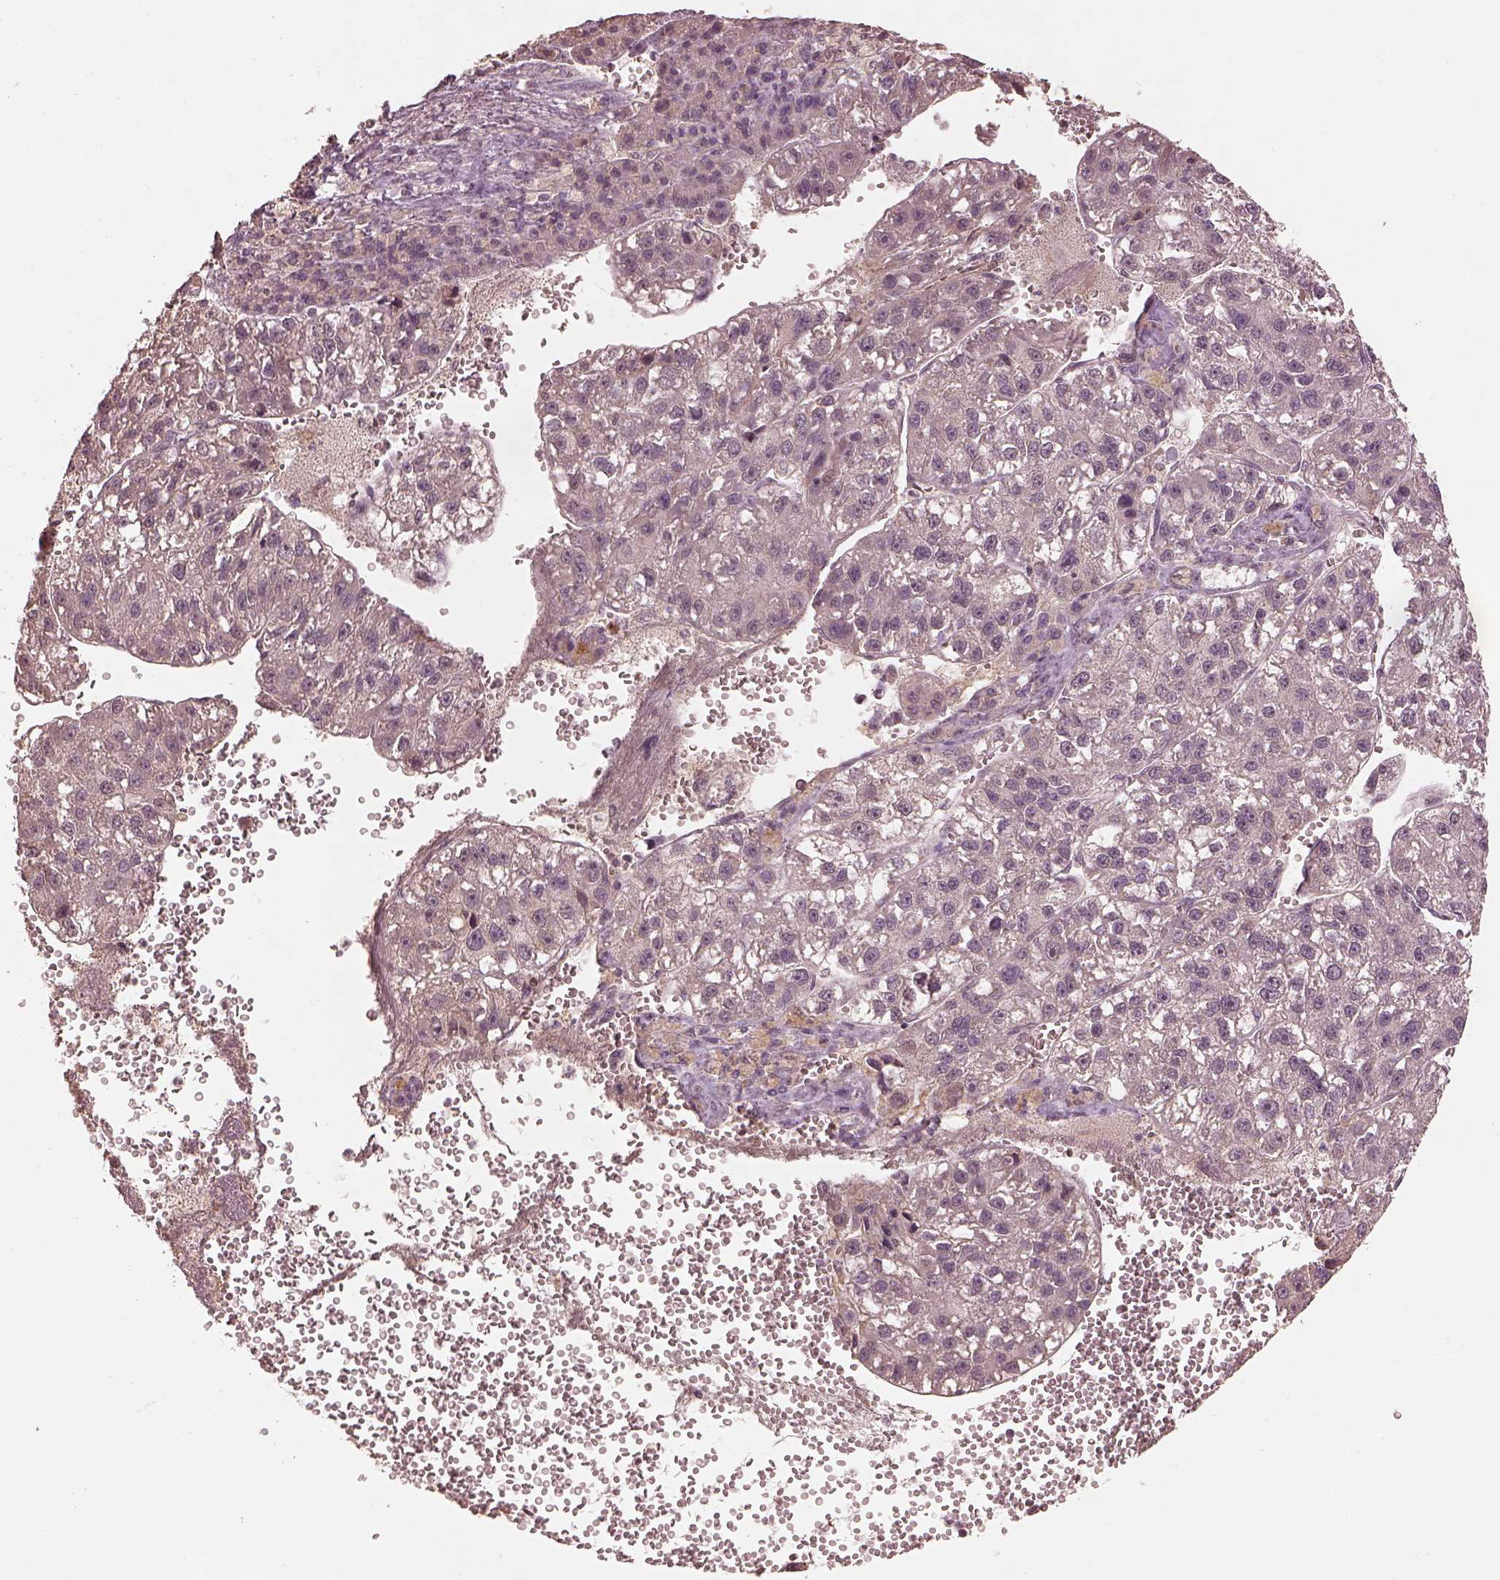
{"staining": {"intensity": "negative", "quantity": "none", "location": "none"}, "tissue": "liver cancer", "cell_type": "Tumor cells", "image_type": "cancer", "snomed": [{"axis": "morphology", "description": "Carcinoma, Hepatocellular, NOS"}, {"axis": "topography", "description": "Liver"}], "caption": "High power microscopy image of an IHC micrograph of liver cancer (hepatocellular carcinoma), revealing no significant staining in tumor cells. Nuclei are stained in blue.", "gene": "CALR3", "patient": {"sex": "female", "age": 70}}